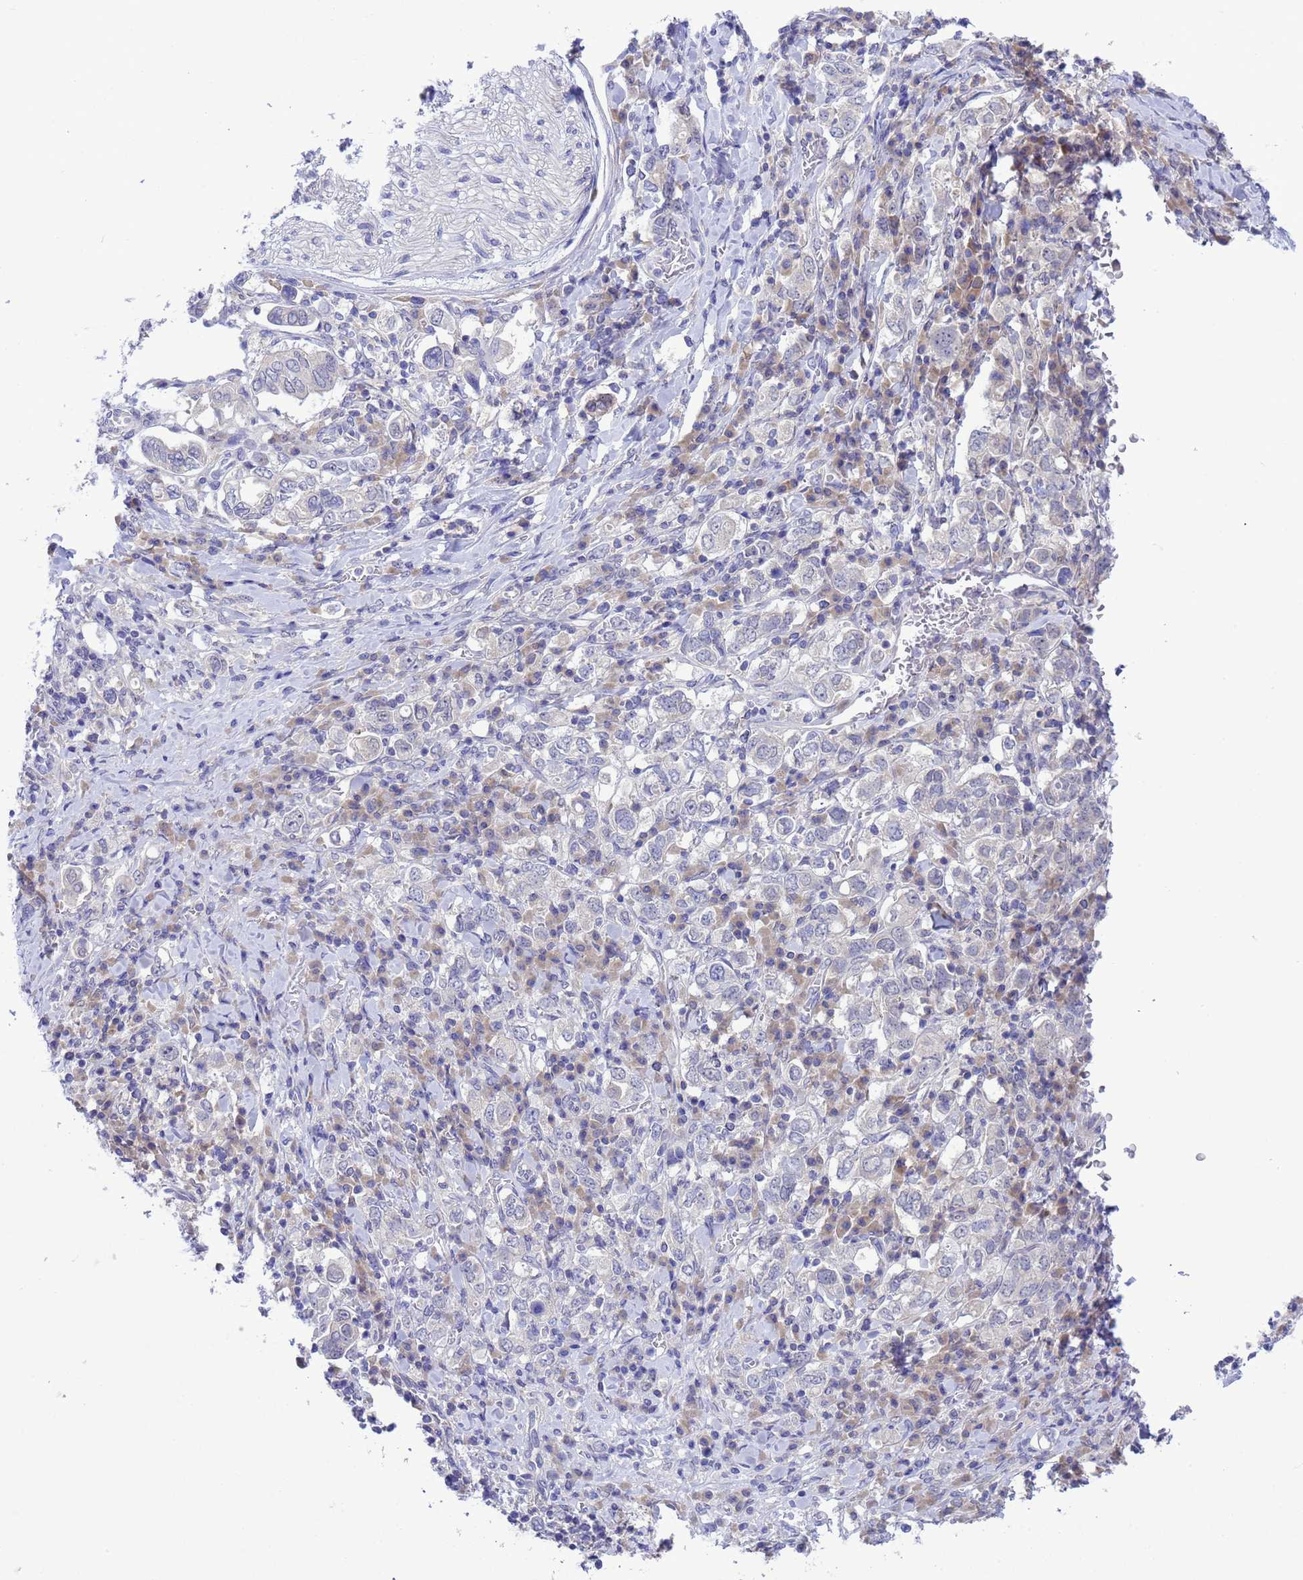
{"staining": {"intensity": "negative", "quantity": "none", "location": "none"}, "tissue": "stomach cancer", "cell_type": "Tumor cells", "image_type": "cancer", "snomed": [{"axis": "morphology", "description": "Adenocarcinoma, NOS"}, {"axis": "topography", "description": "Stomach, upper"}], "caption": "Image shows no protein staining in tumor cells of stomach cancer tissue.", "gene": "ZNF461", "patient": {"sex": "male", "age": 62}}